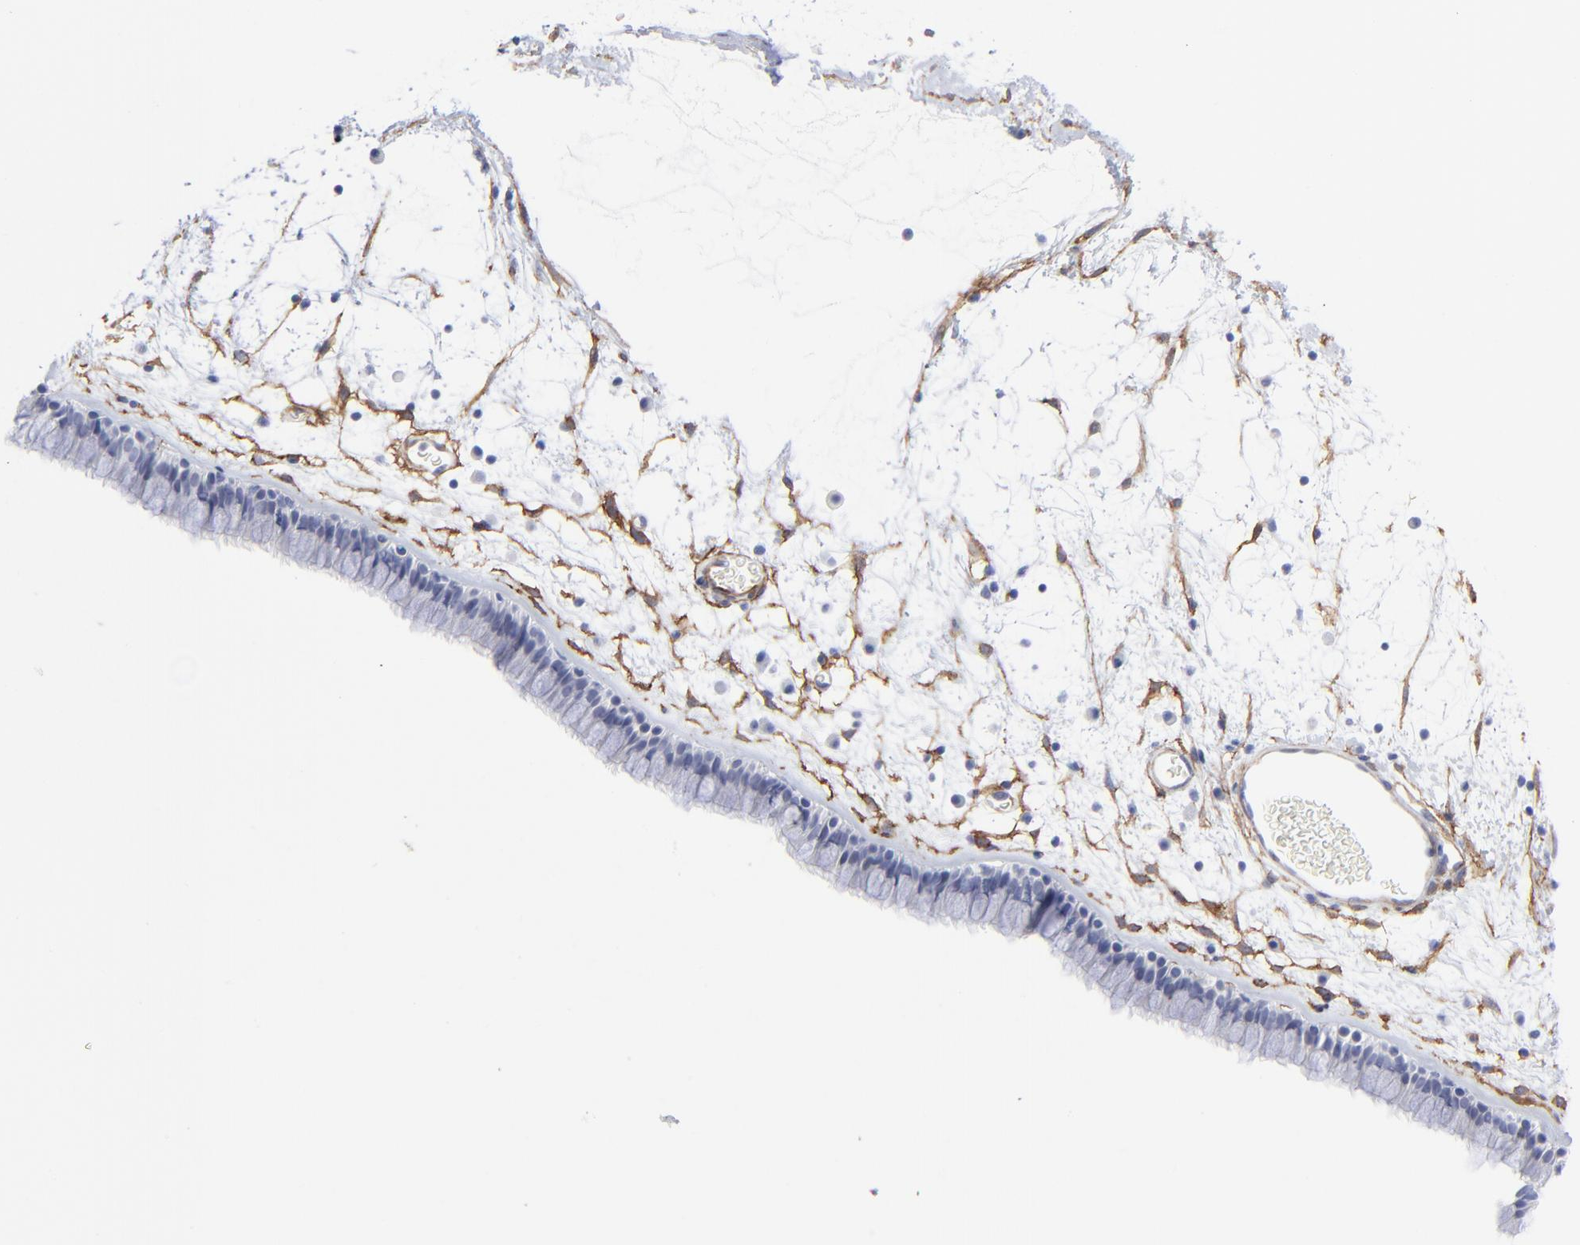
{"staining": {"intensity": "negative", "quantity": "none", "location": "none"}, "tissue": "nasopharynx", "cell_type": "Respiratory epithelial cells", "image_type": "normal", "snomed": [{"axis": "morphology", "description": "Normal tissue, NOS"}, {"axis": "morphology", "description": "Inflammation, NOS"}, {"axis": "topography", "description": "Nasopharynx"}], "caption": "High magnification brightfield microscopy of benign nasopharynx stained with DAB (3,3'-diaminobenzidine) (brown) and counterstained with hematoxylin (blue): respiratory epithelial cells show no significant staining.", "gene": "PDGFRB", "patient": {"sex": "male", "age": 48}}